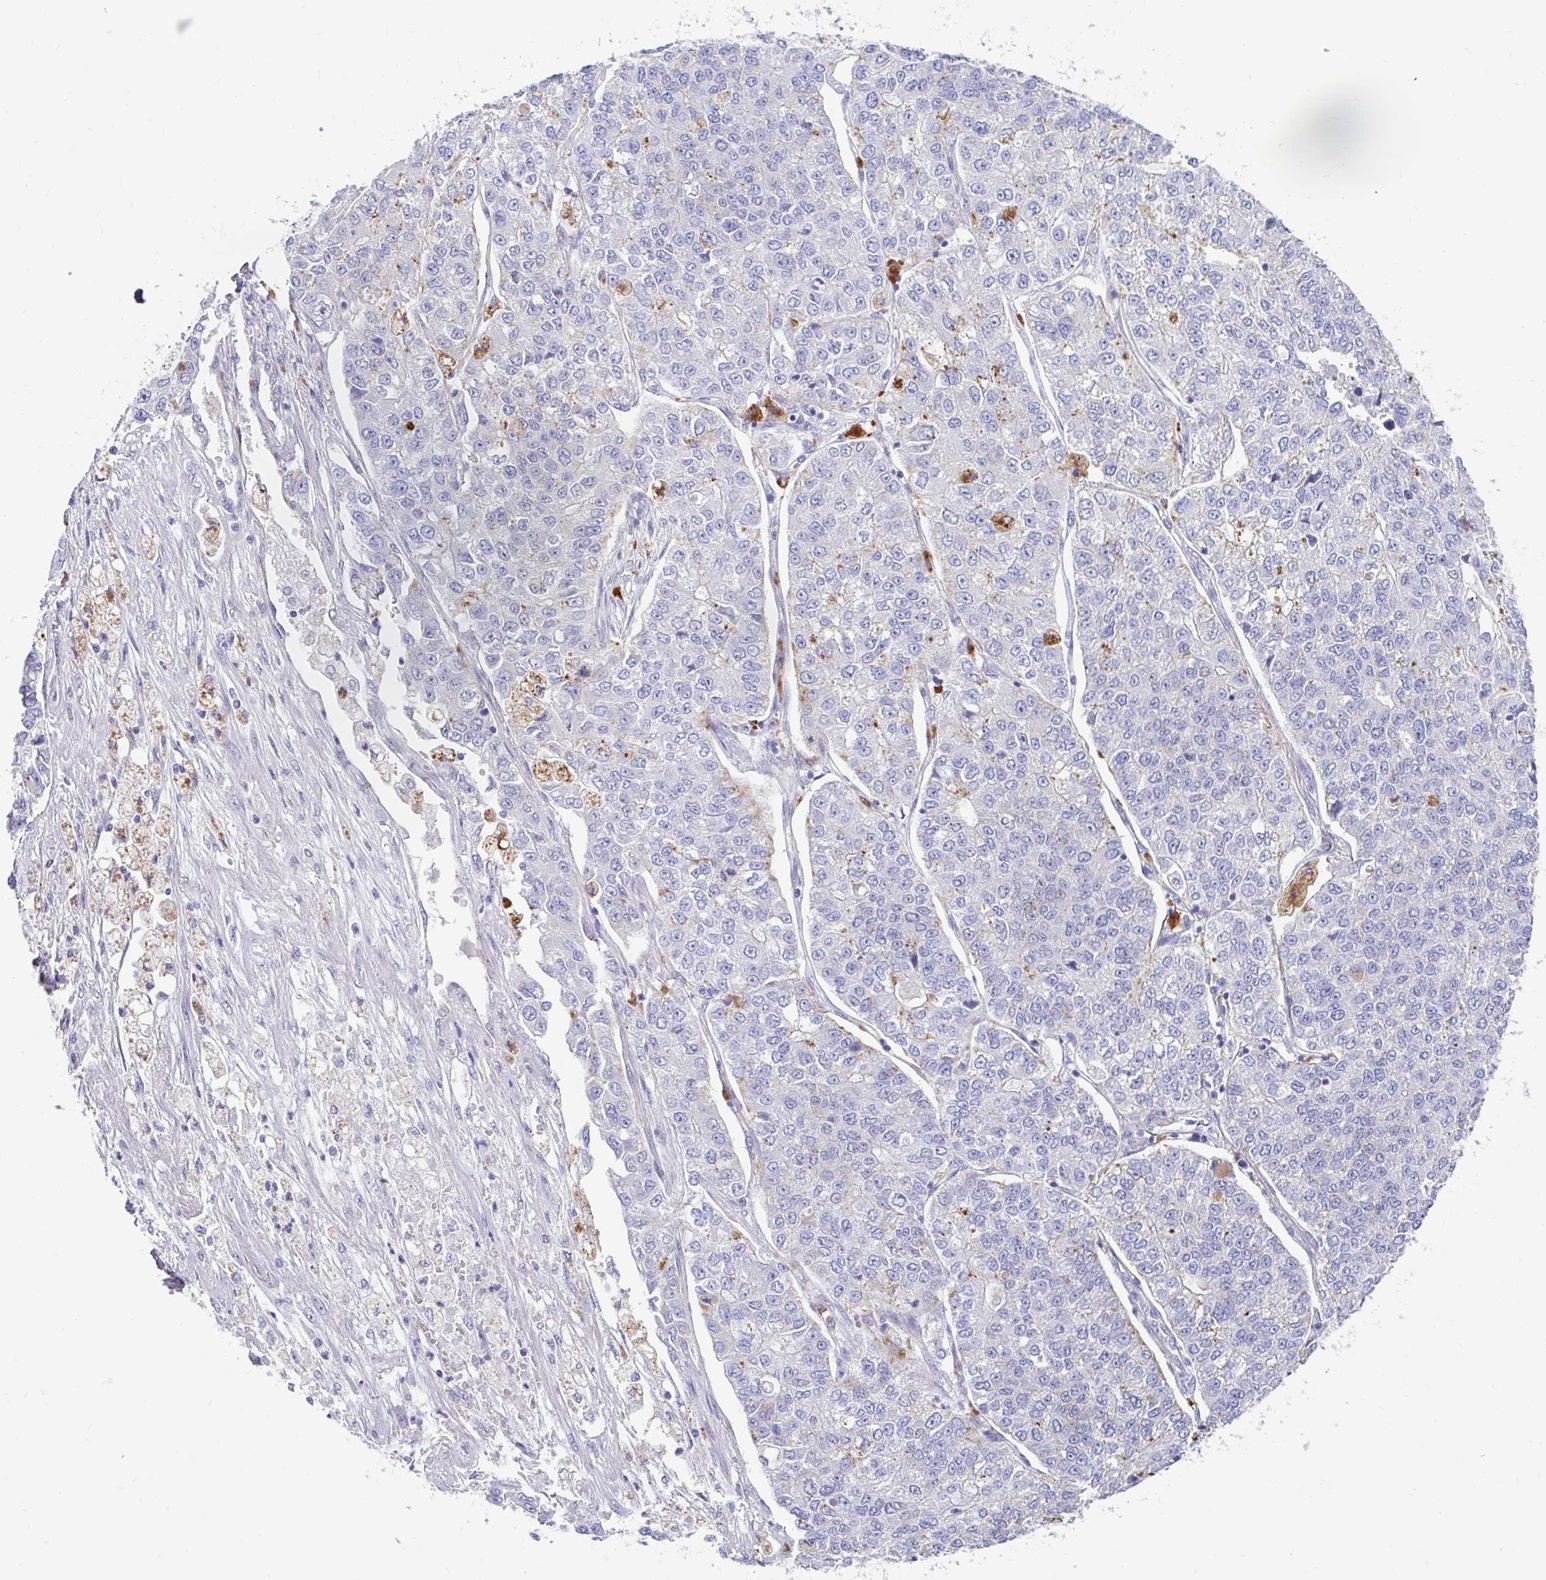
{"staining": {"intensity": "negative", "quantity": "none", "location": "none"}, "tissue": "lung cancer", "cell_type": "Tumor cells", "image_type": "cancer", "snomed": [{"axis": "morphology", "description": "Adenocarcinoma, NOS"}, {"axis": "topography", "description": "Lung"}], "caption": "Tumor cells are negative for protein expression in human adenocarcinoma (lung).", "gene": "ZNF33A", "patient": {"sex": "male", "age": 49}}